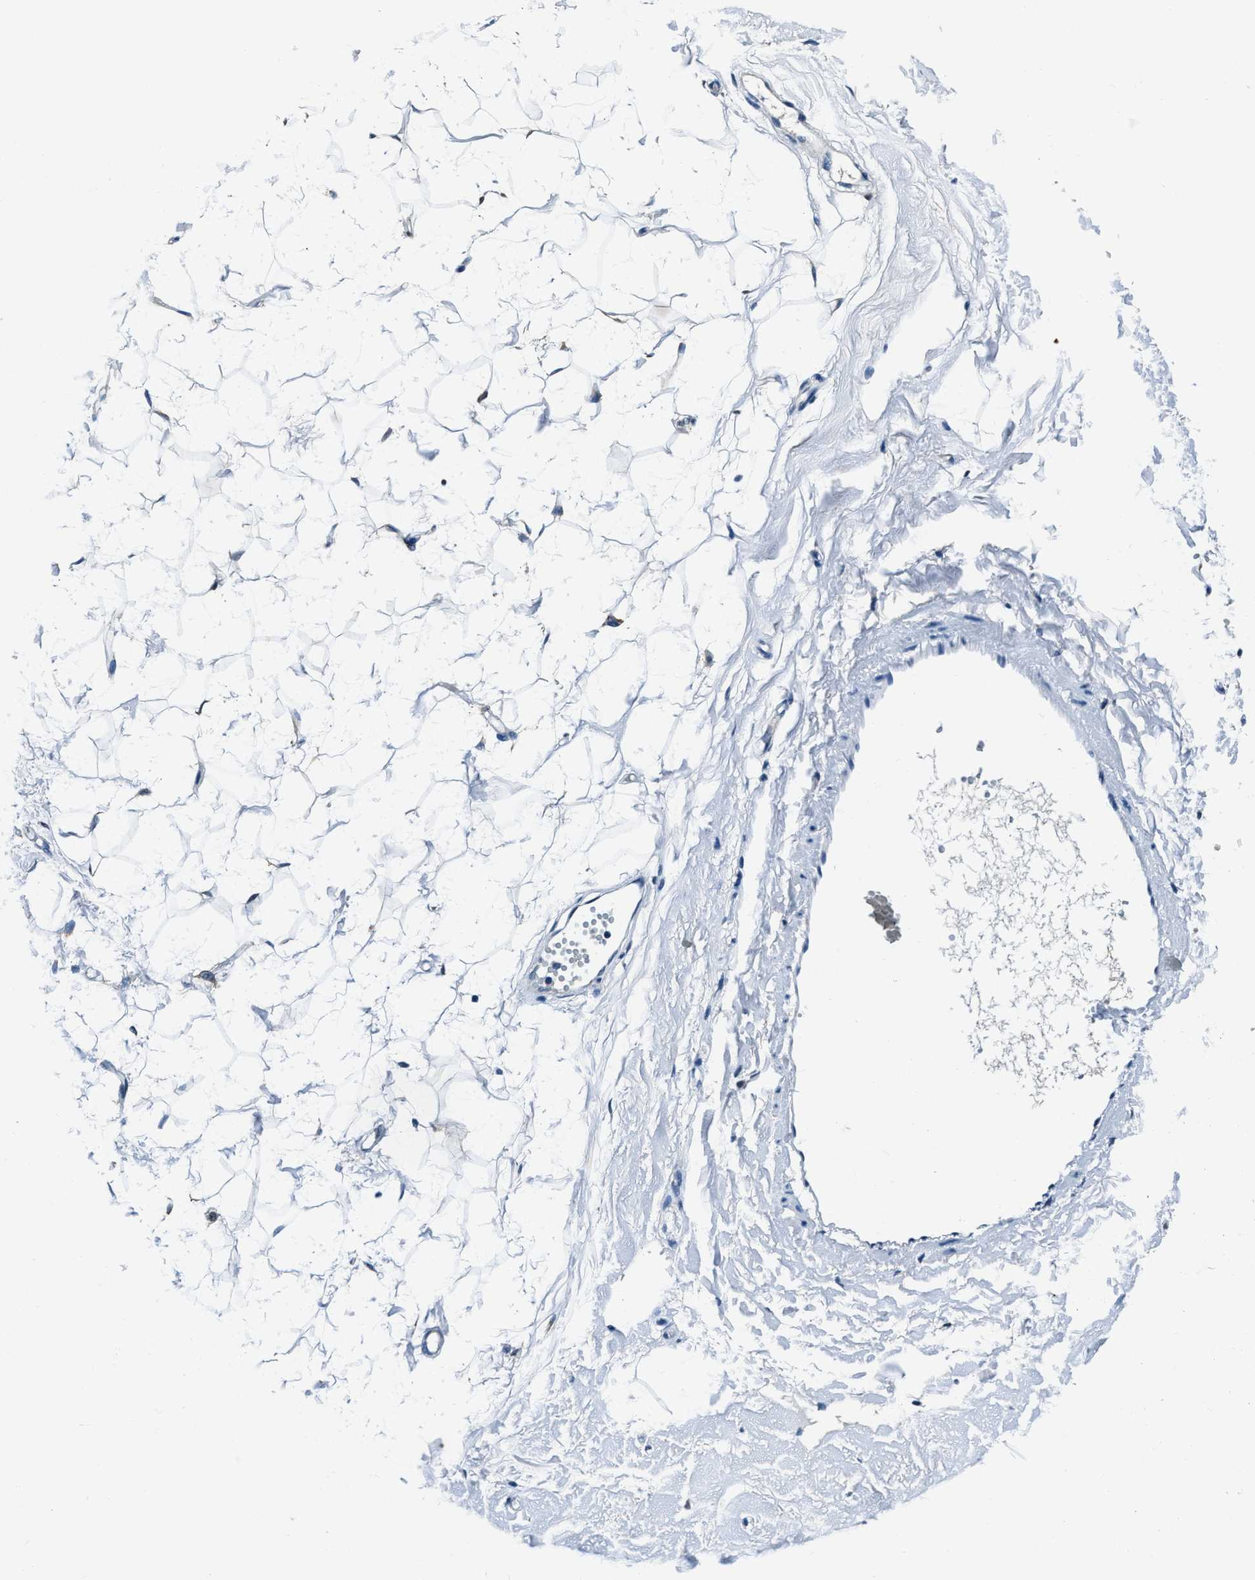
{"staining": {"intensity": "negative", "quantity": "none", "location": "none"}, "tissue": "breast", "cell_type": "Adipocytes", "image_type": "normal", "snomed": [{"axis": "morphology", "description": "Normal tissue, NOS"}, {"axis": "topography", "description": "Breast"}], "caption": "Adipocytes show no significant protein expression in normal breast.", "gene": "PTPDC1", "patient": {"sex": "female", "age": 23}}